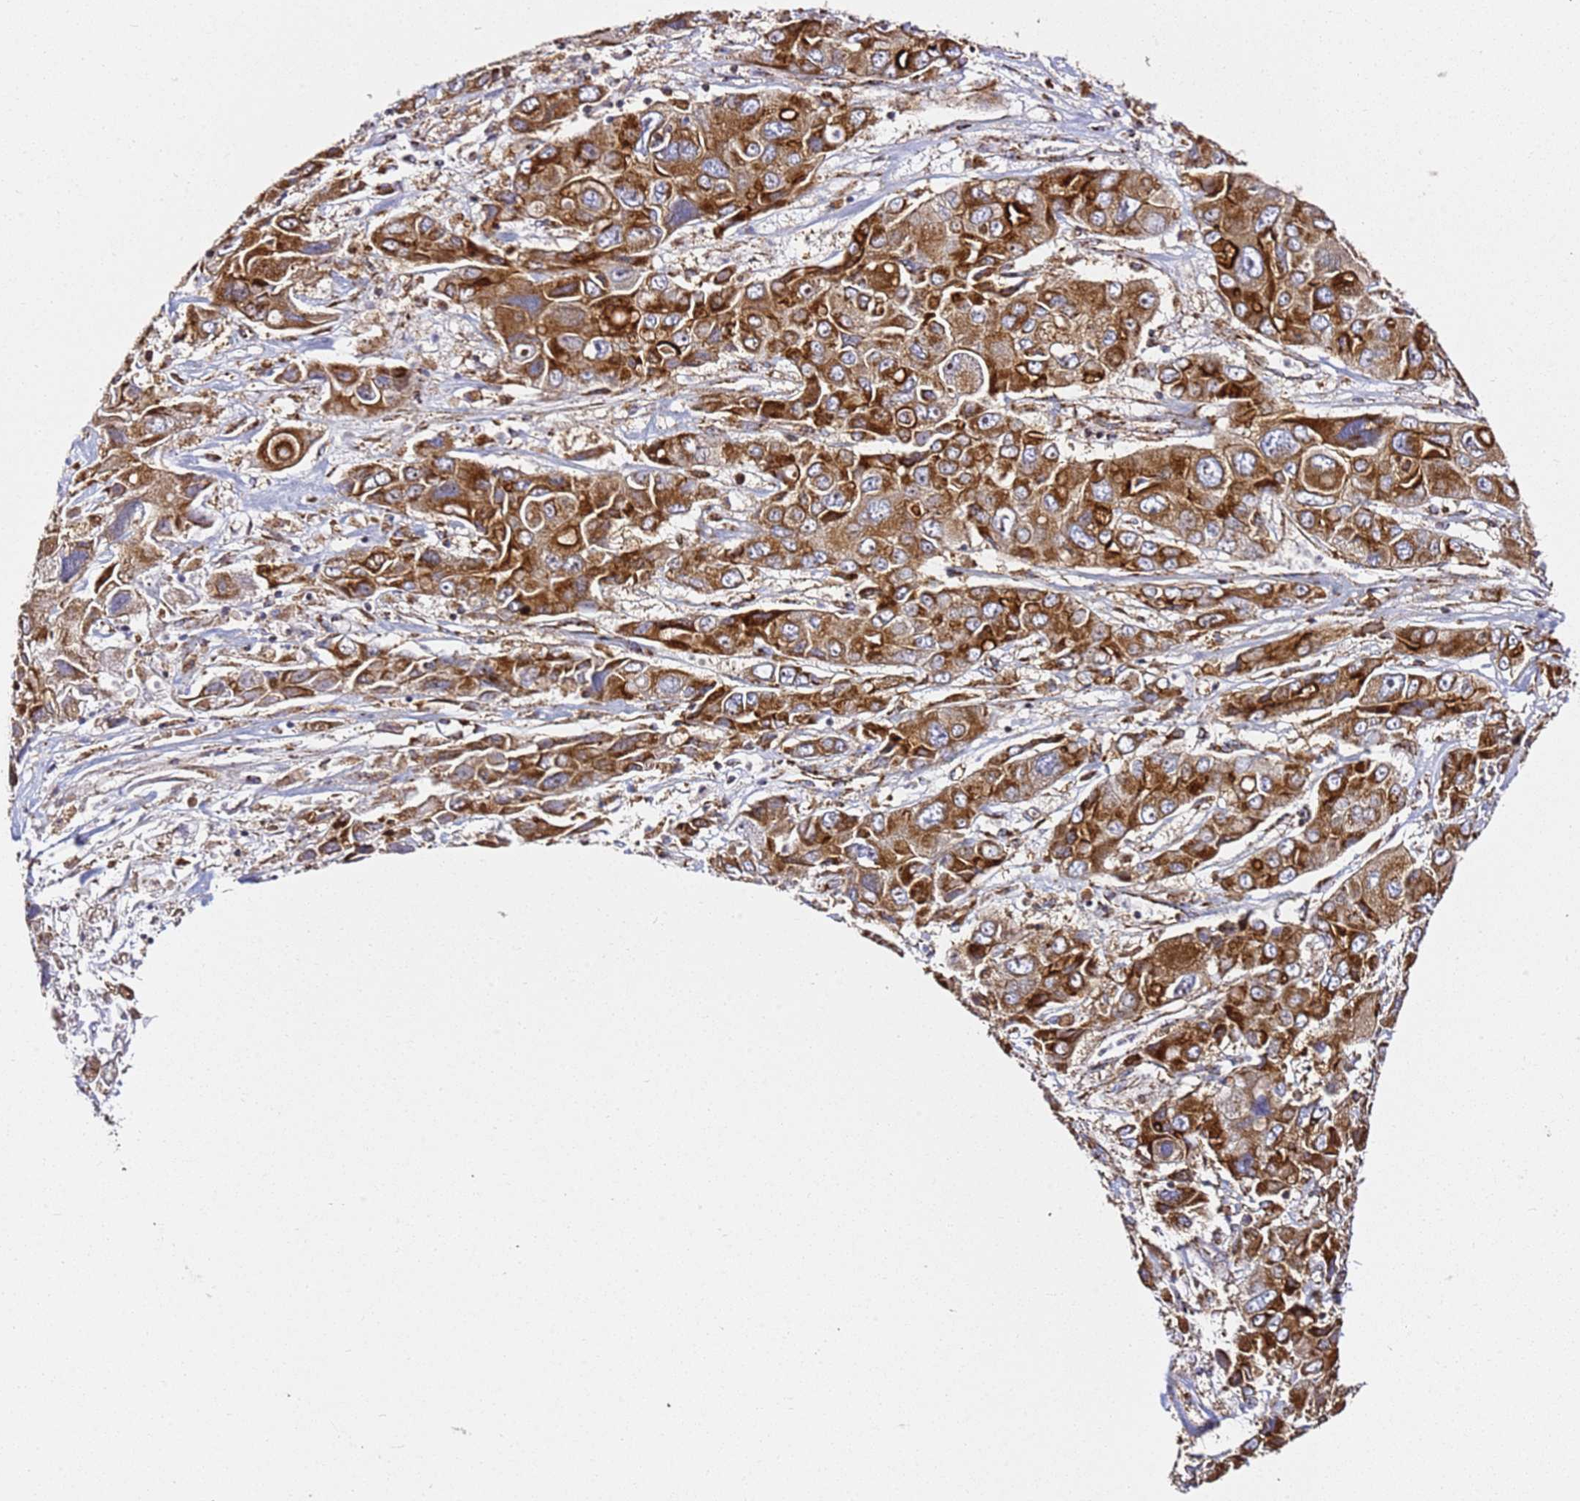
{"staining": {"intensity": "strong", "quantity": ">75%", "location": "cytoplasmic/membranous"}, "tissue": "liver cancer", "cell_type": "Tumor cells", "image_type": "cancer", "snomed": [{"axis": "morphology", "description": "Cholangiocarcinoma"}, {"axis": "topography", "description": "Liver"}], "caption": "Immunohistochemistry (IHC) photomicrograph of neoplastic tissue: human liver cancer stained using immunohistochemistry displays high levels of strong protein expression localized specifically in the cytoplasmic/membranous of tumor cells, appearing as a cytoplasmic/membranous brown color.", "gene": "NDUFA3", "patient": {"sex": "male", "age": 67}}